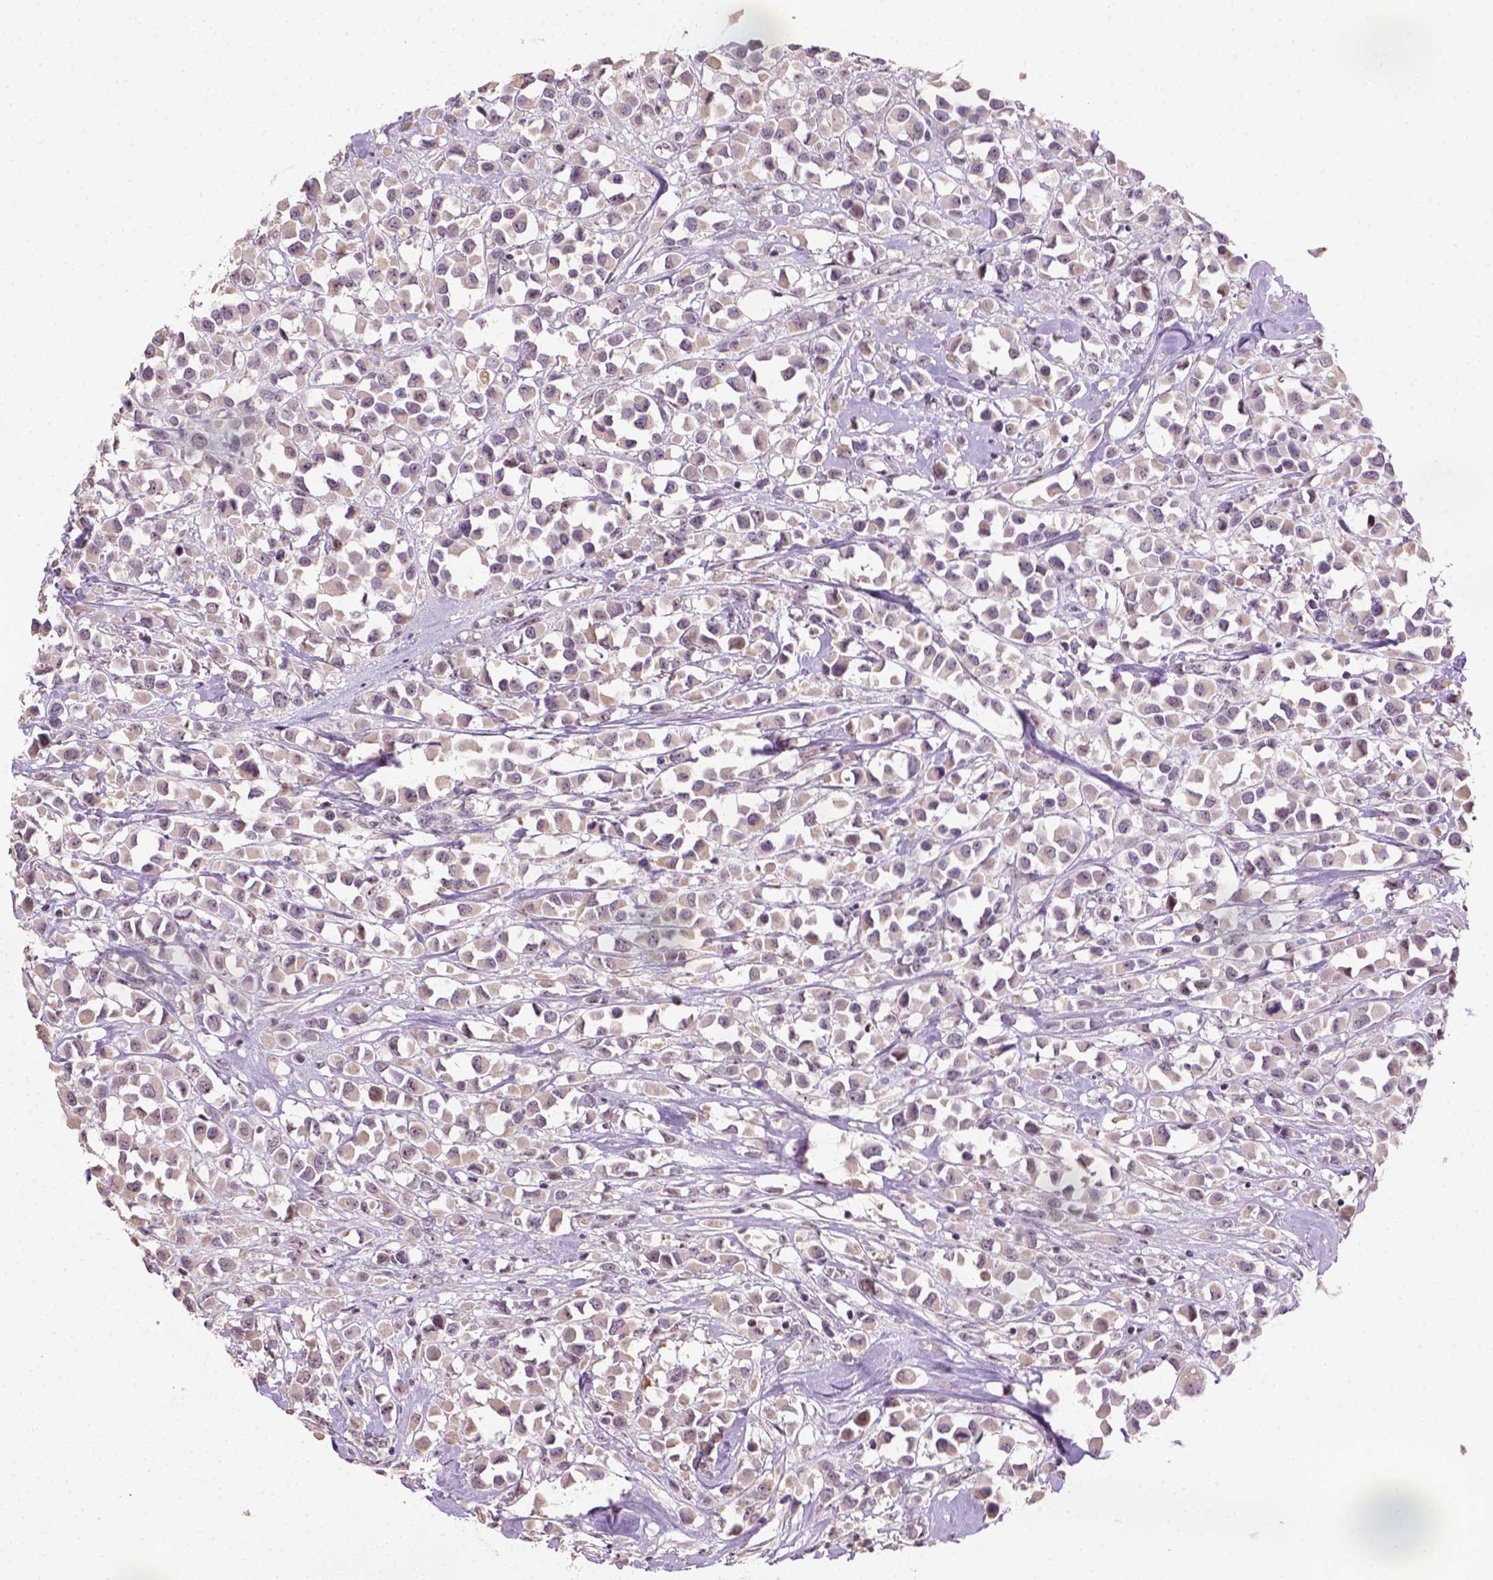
{"staining": {"intensity": "negative", "quantity": "none", "location": "none"}, "tissue": "breast cancer", "cell_type": "Tumor cells", "image_type": "cancer", "snomed": [{"axis": "morphology", "description": "Duct carcinoma"}, {"axis": "topography", "description": "Breast"}], "caption": "Micrograph shows no protein expression in tumor cells of breast cancer (infiltrating ductal carcinoma) tissue. The staining is performed using DAB brown chromogen with nuclei counter-stained in using hematoxylin.", "gene": "DDX50", "patient": {"sex": "female", "age": 61}}